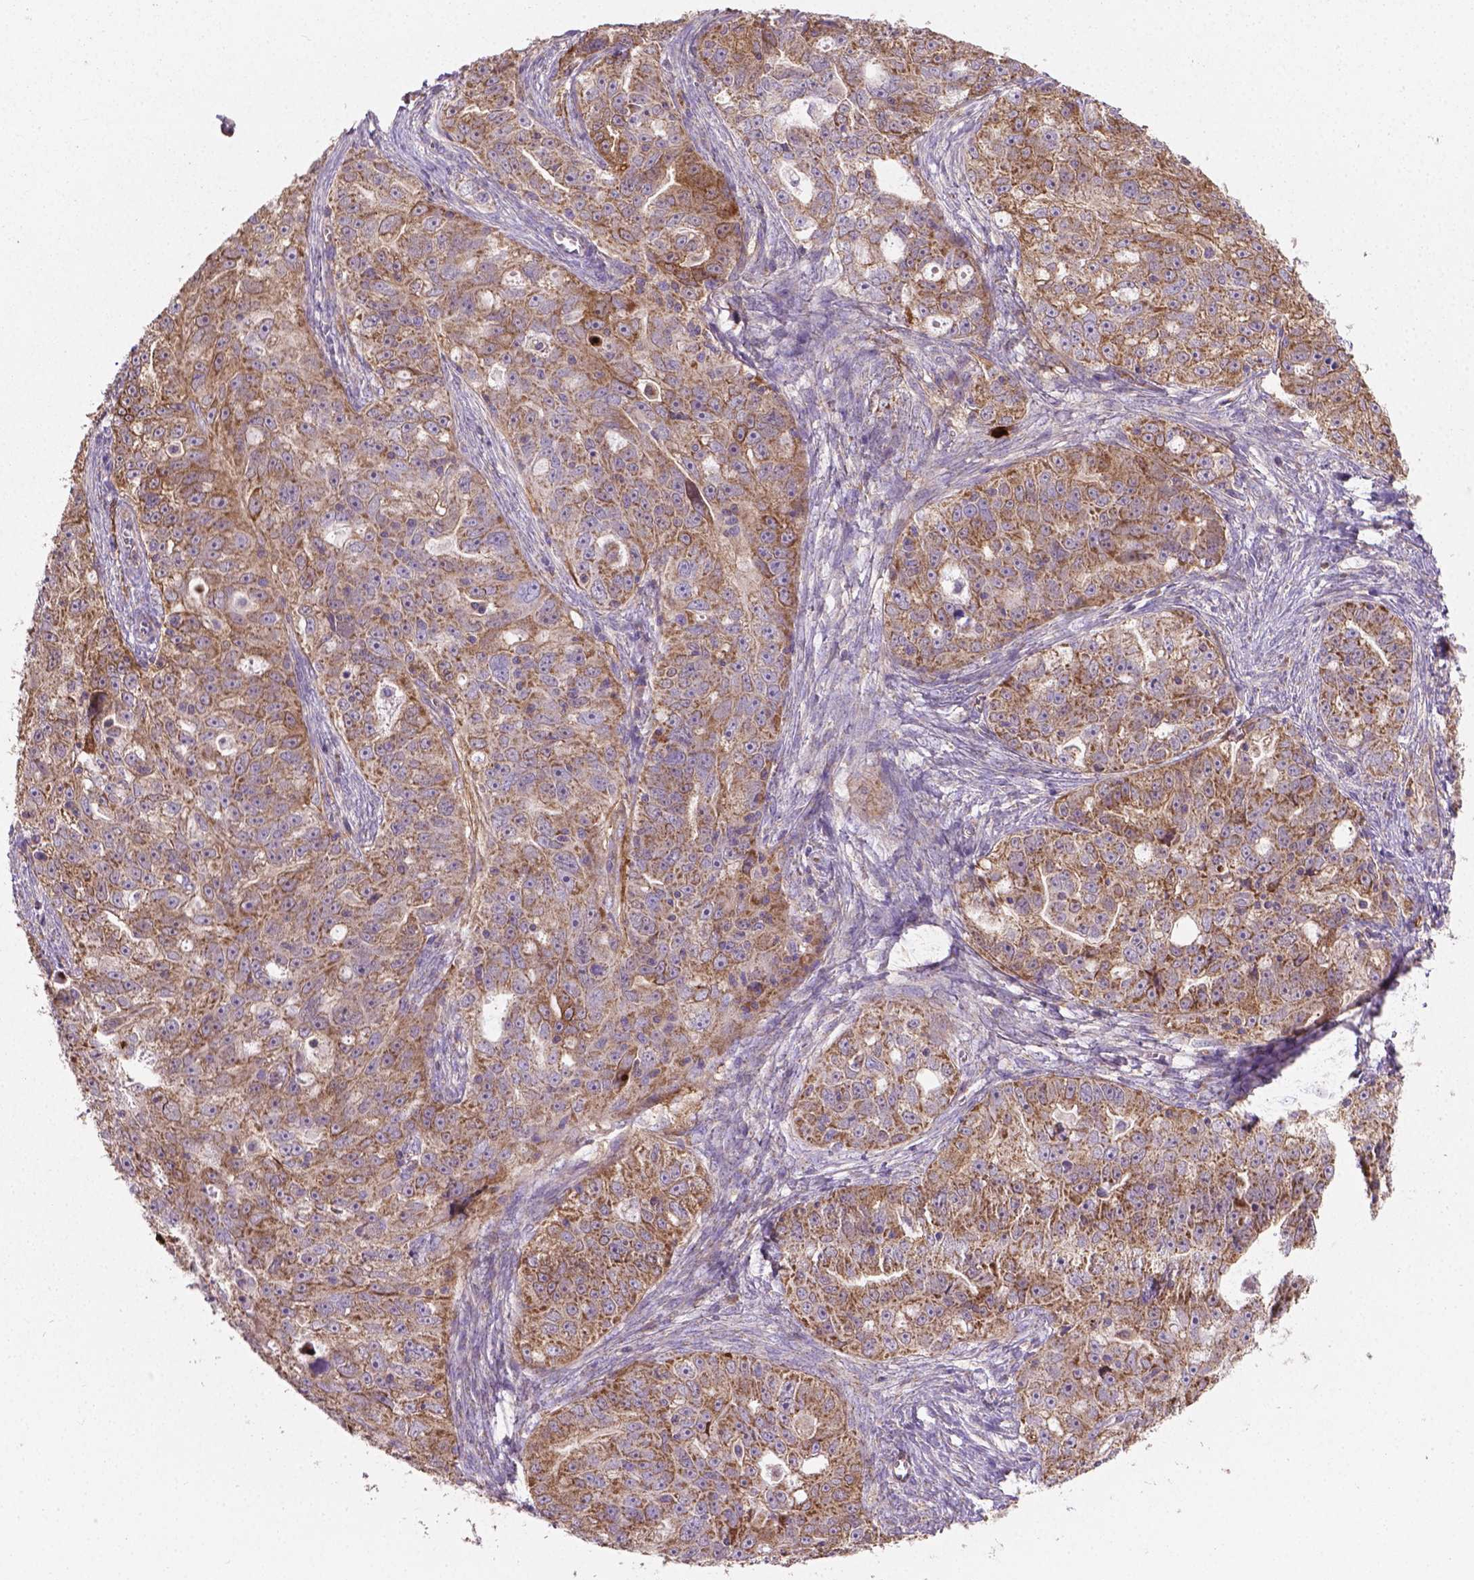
{"staining": {"intensity": "moderate", "quantity": ">75%", "location": "cytoplasmic/membranous"}, "tissue": "ovarian cancer", "cell_type": "Tumor cells", "image_type": "cancer", "snomed": [{"axis": "morphology", "description": "Cystadenocarcinoma, serous, NOS"}, {"axis": "topography", "description": "Ovary"}], "caption": "Human ovarian serous cystadenocarcinoma stained with a brown dye displays moderate cytoplasmic/membranous positive positivity in about >75% of tumor cells.", "gene": "TCAF1", "patient": {"sex": "female", "age": 51}}